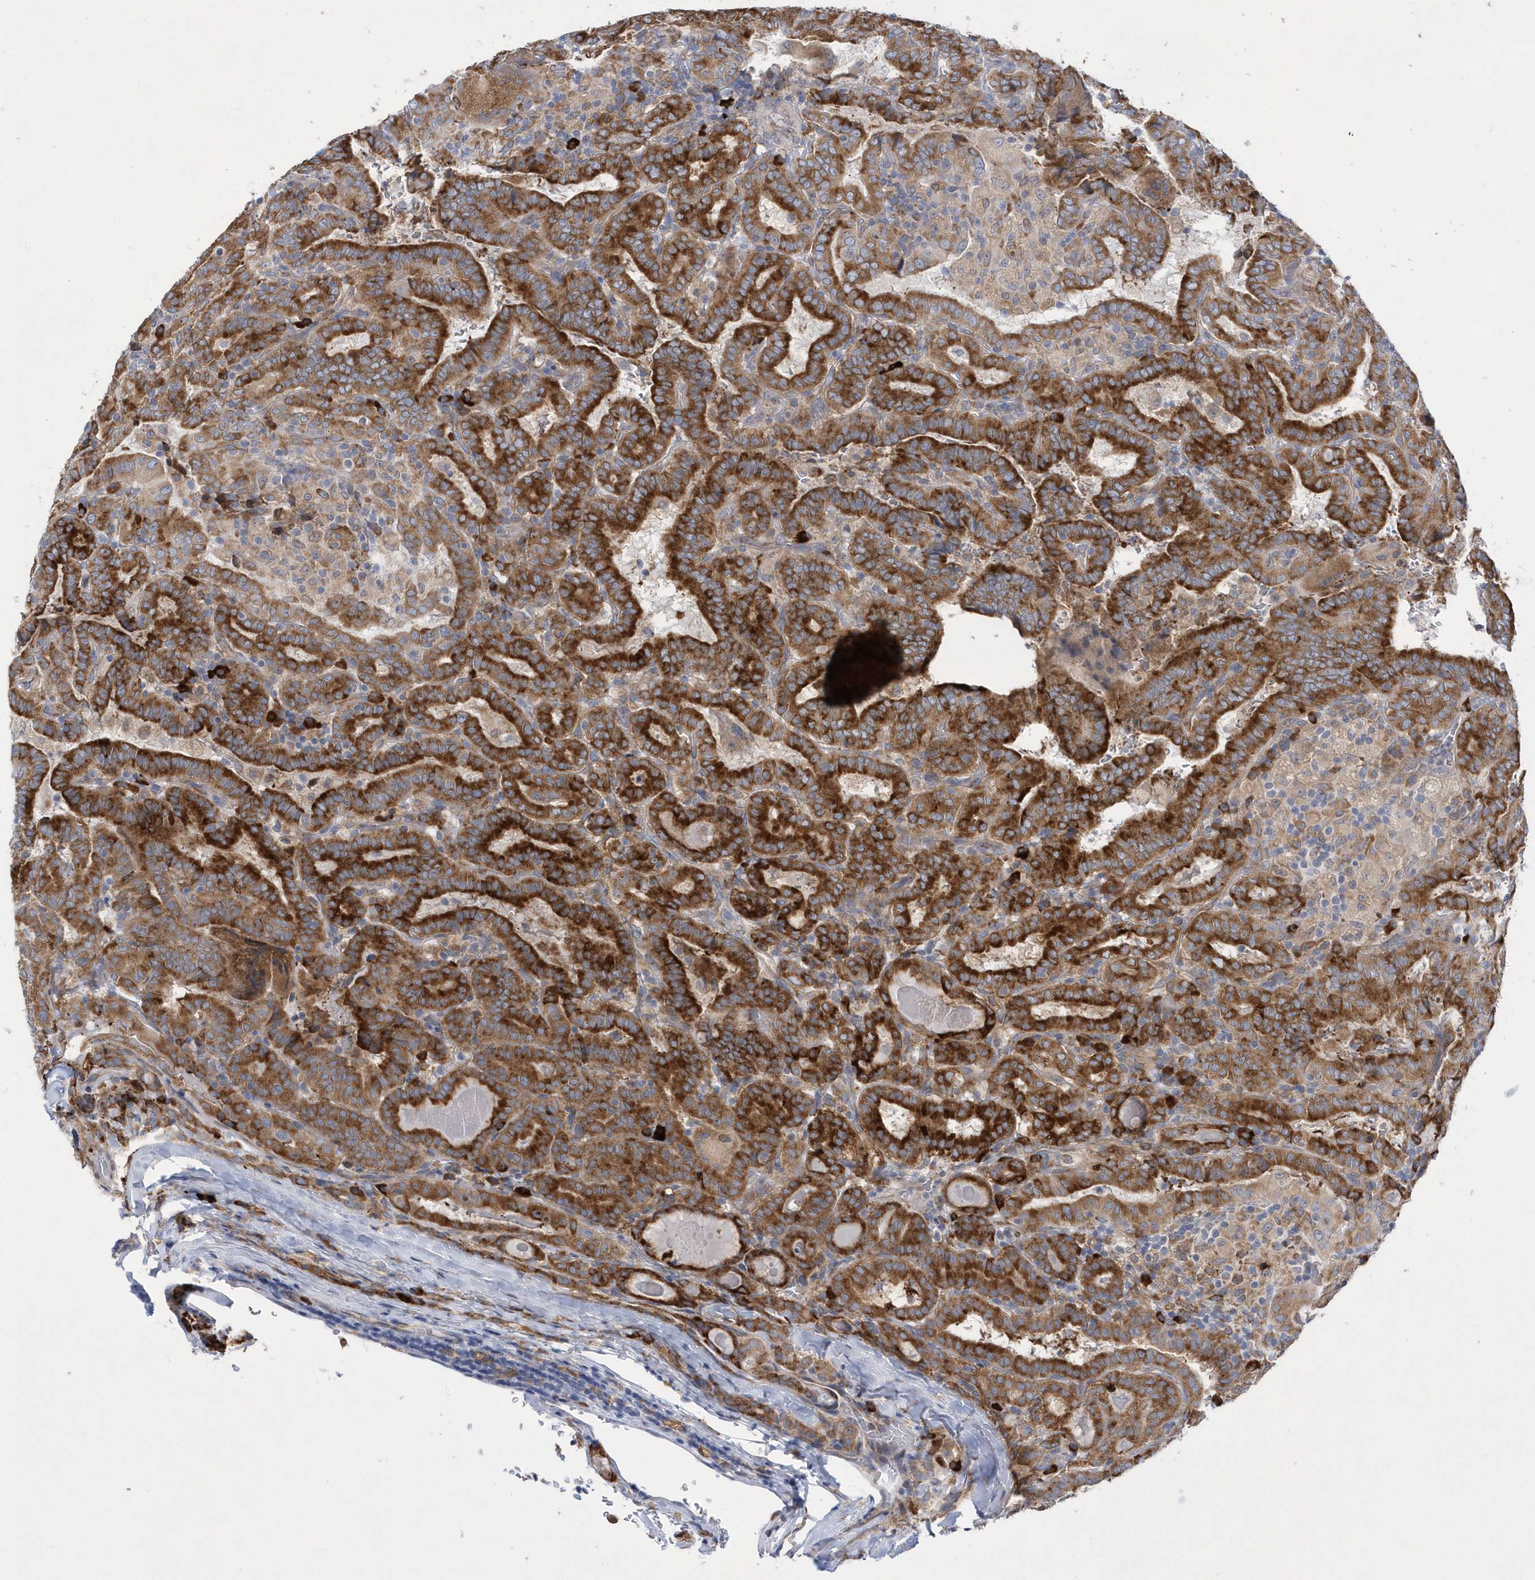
{"staining": {"intensity": "strong", "quantity": ">75%", "location": "cytoplasmic/membranous"}, "tissue": "thyroid cancer", "cell_type": "Tumor cells", "image_type": "cancer", "snomed": [{"axis": "morphology", "description": "Papillary adenocarcinoma, NOS"}, {"axis": "topography", "description": "Thyroid gland"}], "caption": "Tumor cells show high levels of strong cytoplasmic/membranous positivity in approximately >75% of cells in human thyroid cancer (papillary adenocarcinoma).", "gene": "MED31", "patient": {"sex": "female", "age": 72}}